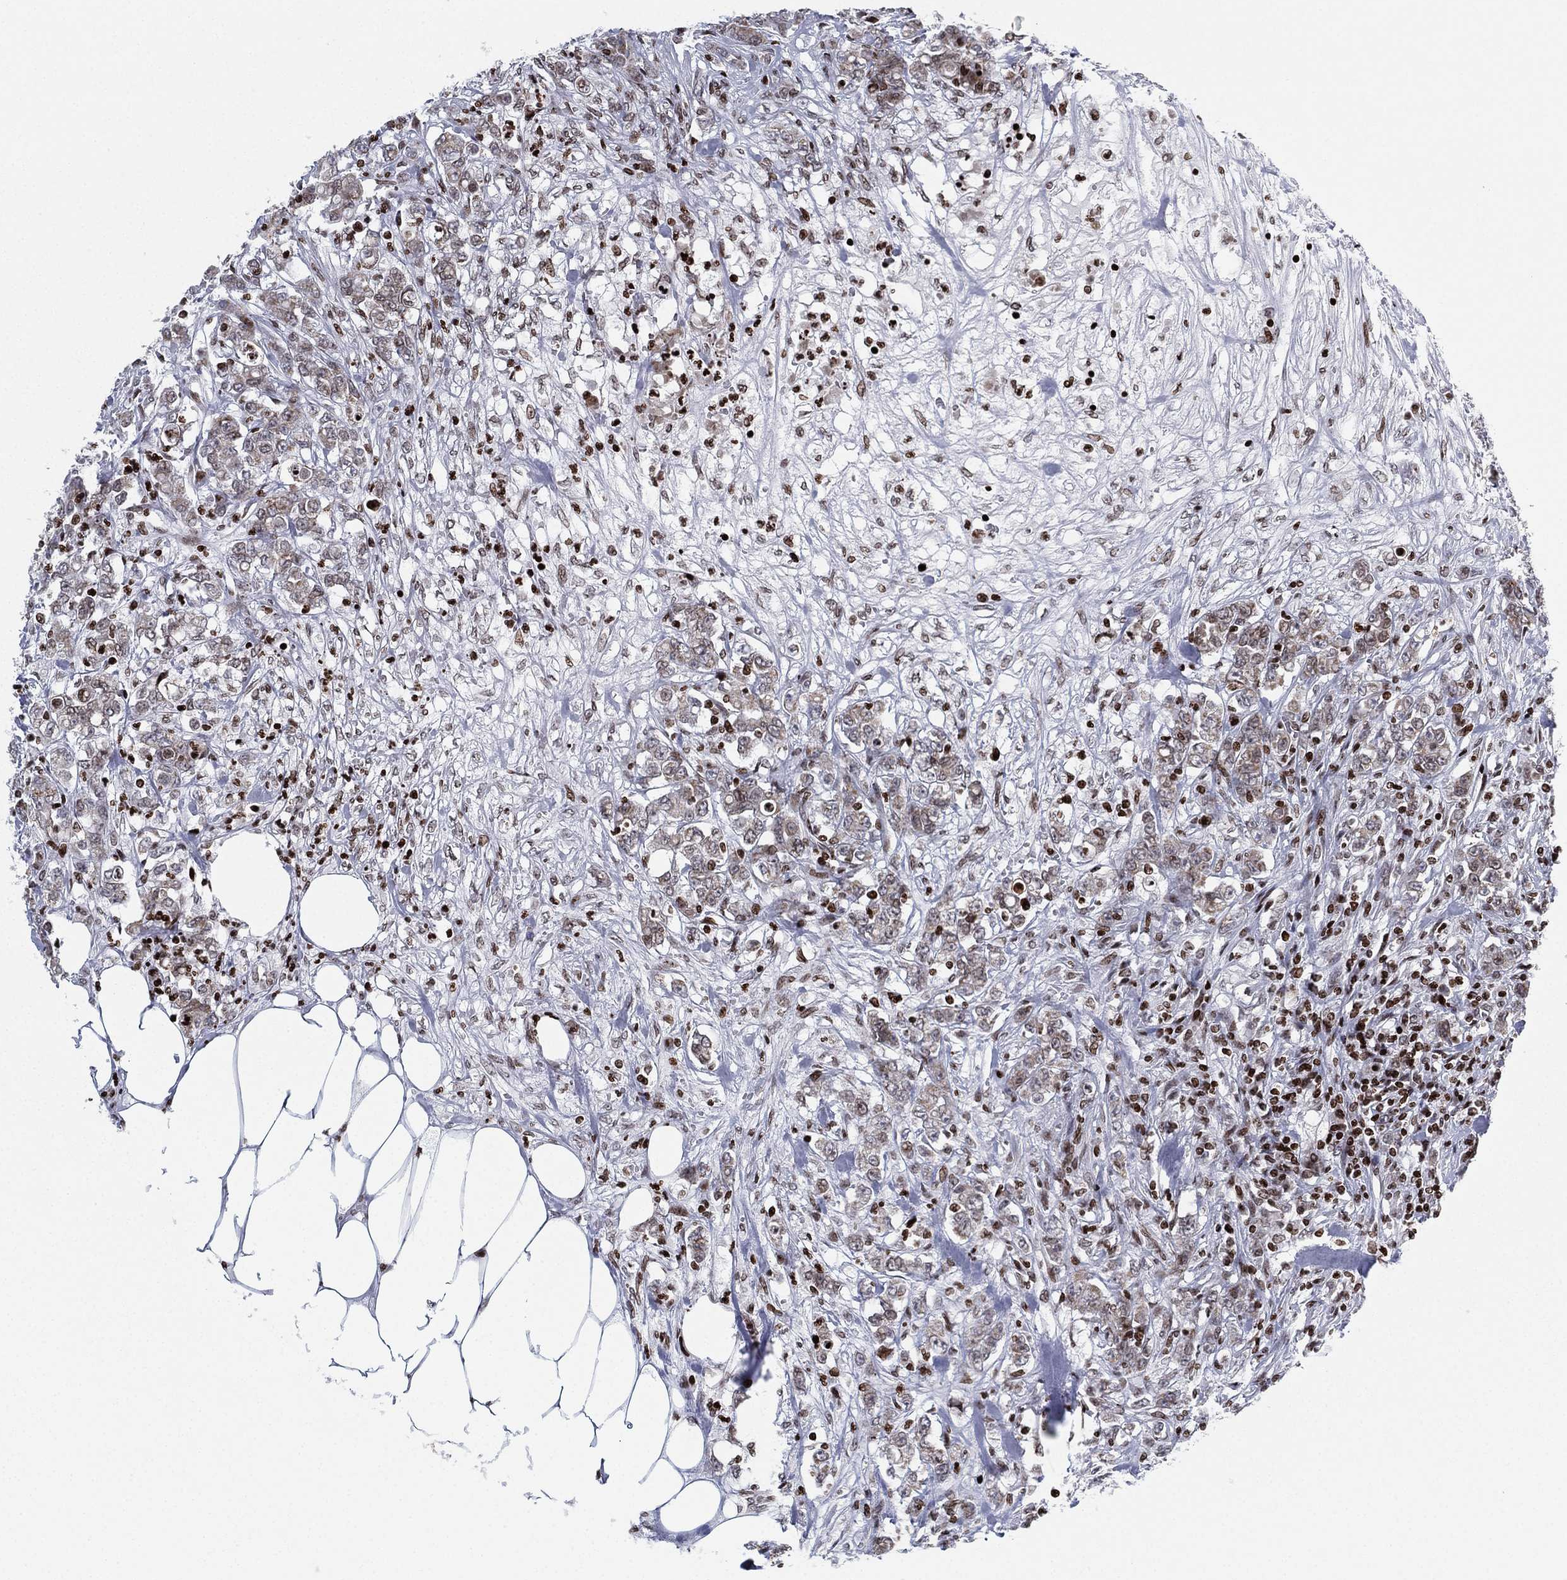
{"staining": {"intensity": "moderate", "quantity": "<25%", "location": "nuclear"}, "tissue": "colorectal cancer", "cell_type": "Tumor cells", "image_type": "cancer", "snomed": [{"axis": "morphology", "description": "Adenocarcinoma, NOS"}, {"axis": "topography", "description": "Colon"}], "caption": "Colorectal cancer (adenocarcinoma) tissue reveals moderate nuclear positivity in about <25% of tumor cells (DAB IHC, brown staining for protein, blue staining for nuclei).", "gene": "MFSD14A", "patient": {"sex": "female", "age": 48}}